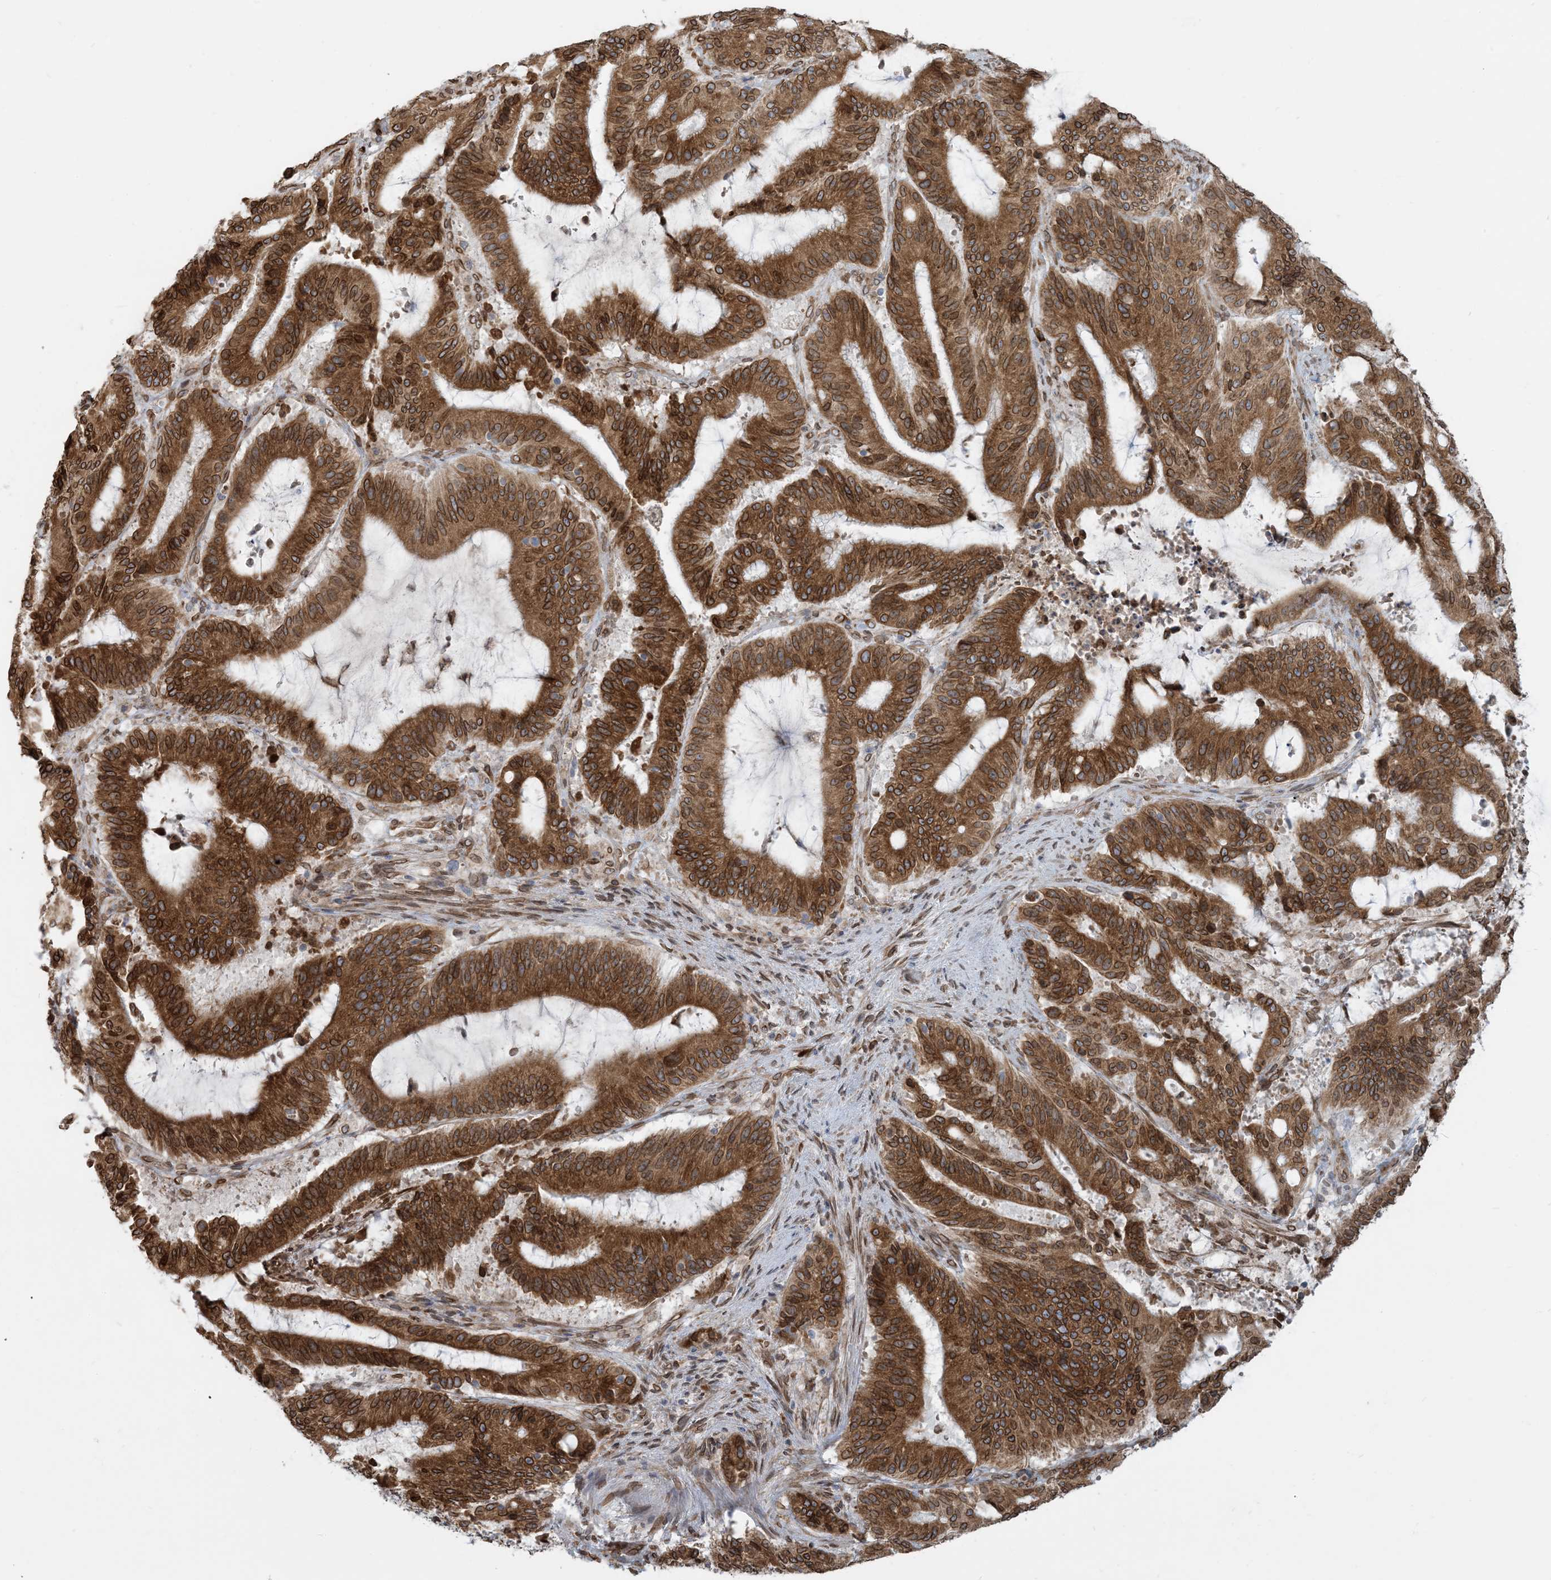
{"staining": {"intensity": "moderate", "quantity": ">75%", "location": "cytoplasmic/membranous,nuclear"}, "tissue": "liver cancer", "cell_type": "Tumor cells", "image_type": "cancer", "snomed": [{"axis": "morphology", "description": "Normal tissue, NOS"}, {"axis": "morphology", "description": "Cholangiocarcinoma"}, {"axis": "topography", "description": "Liver"}, {"axis": "topography", "description": "Peripheral nerve tissue"}], "caption": "About >75% of tumor cells in human liver cancer (cholangiocarcinoma) demonstrate moderate cytoplasmic/membranous and nuclear protein staining as visualized by brown immunohistochemical staining.", "gene": "WWP1", "patient": {"sex": "female", "age": 73}}